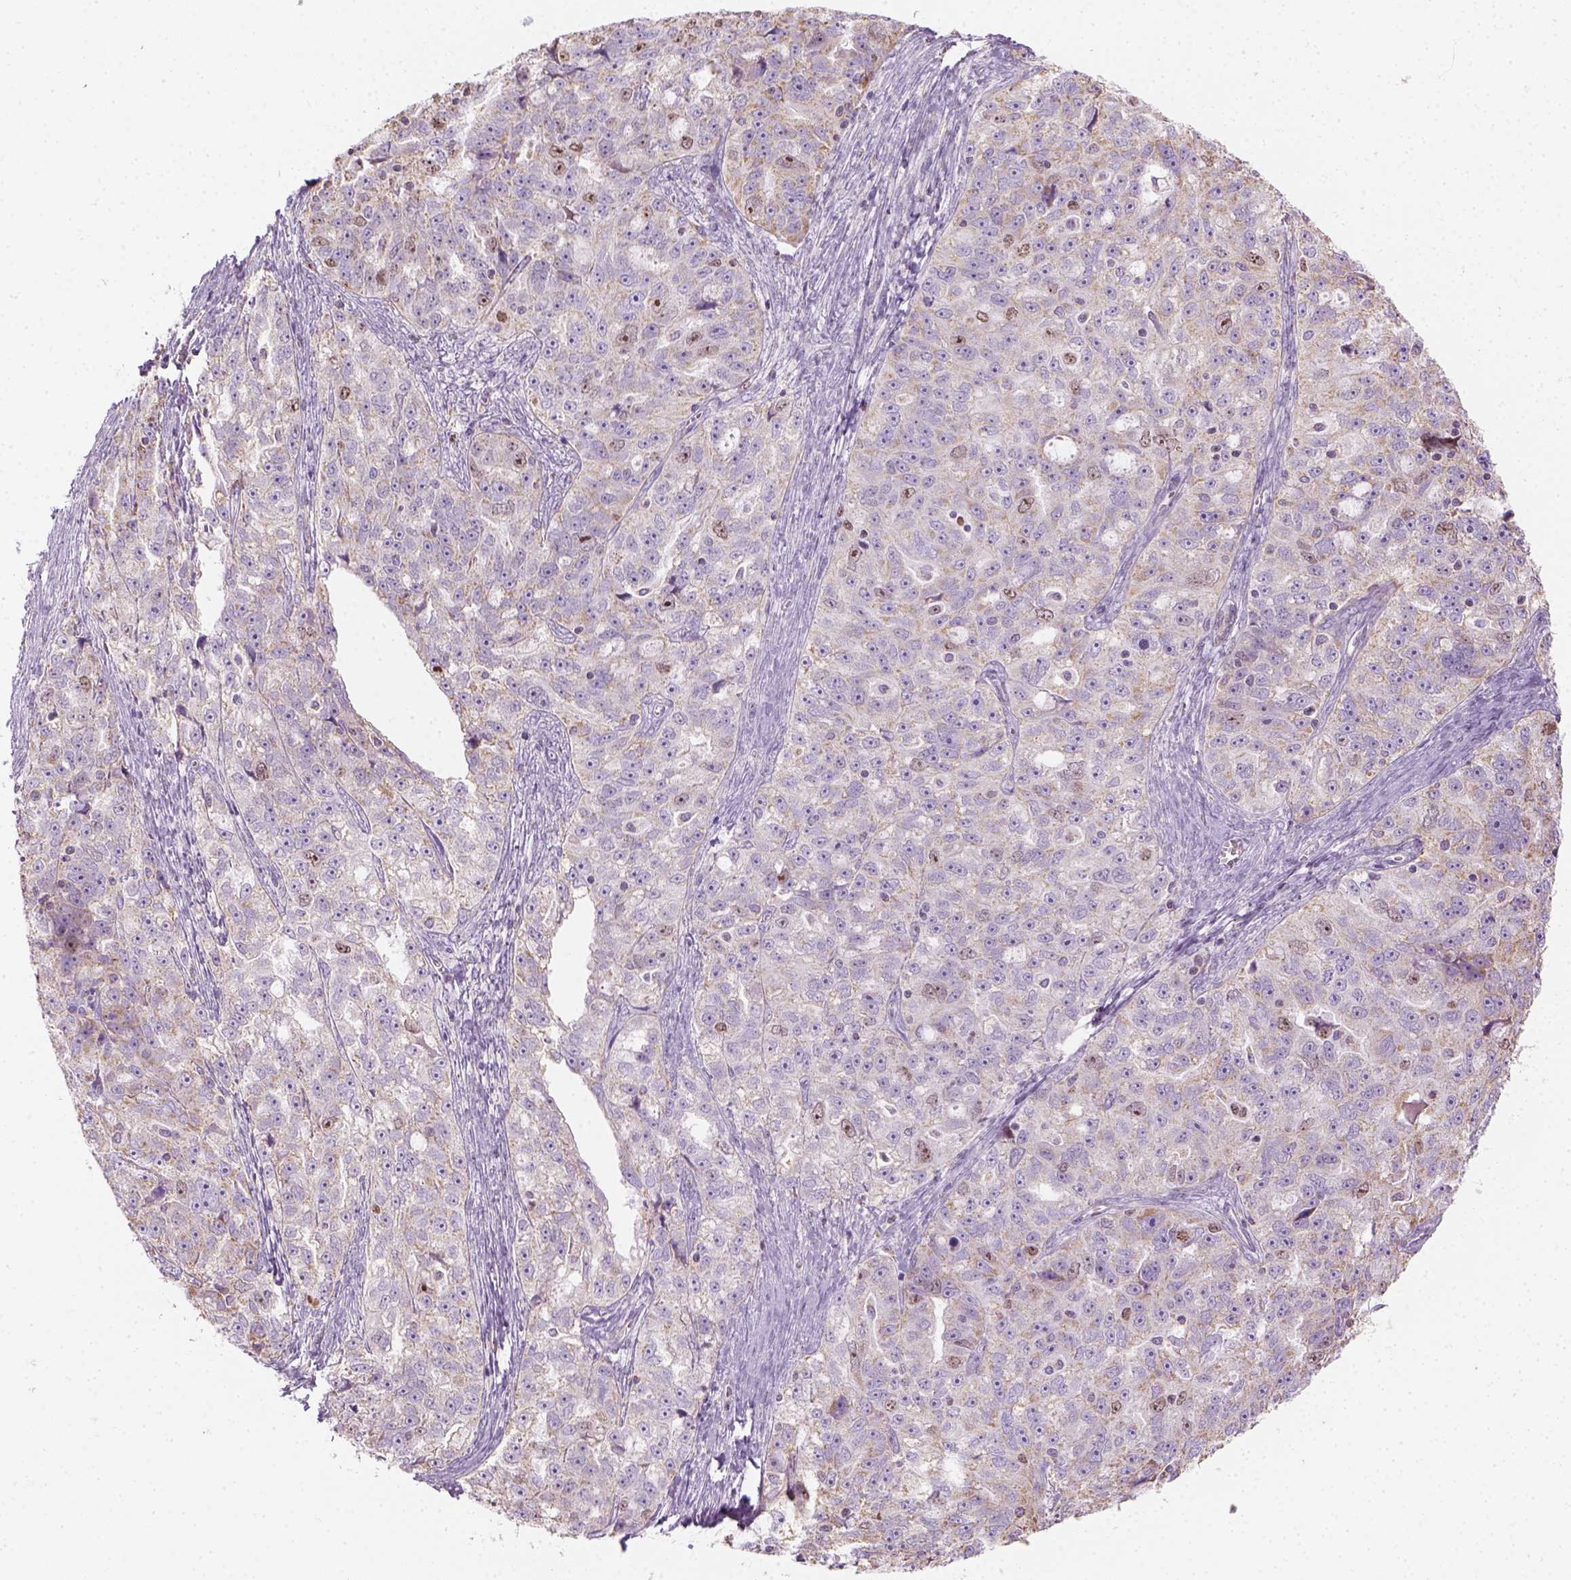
{"staining": {"intensity": "weak", "quantity": ">75%", "location": "cytoplasmic/membranous"}, "tissue": "ovarian cancer", "cell_type": "Tumor cells", "image_type": "cancer", "snomed": [{"axis": "morphology", "description": "Cystadenocarcinoma, serous, NOS"}, {"axis": "topography", "description": "Ovary"}], "caption": "Protein staining of ovarian cancer (serous cystadenocarcinoma) tissue demonstrates weak cytoplasmic/membranous positivity in approximately >75% of tumor cells.", "gene": "LCA5", "patient": {"sex": "female", "age": 51}}